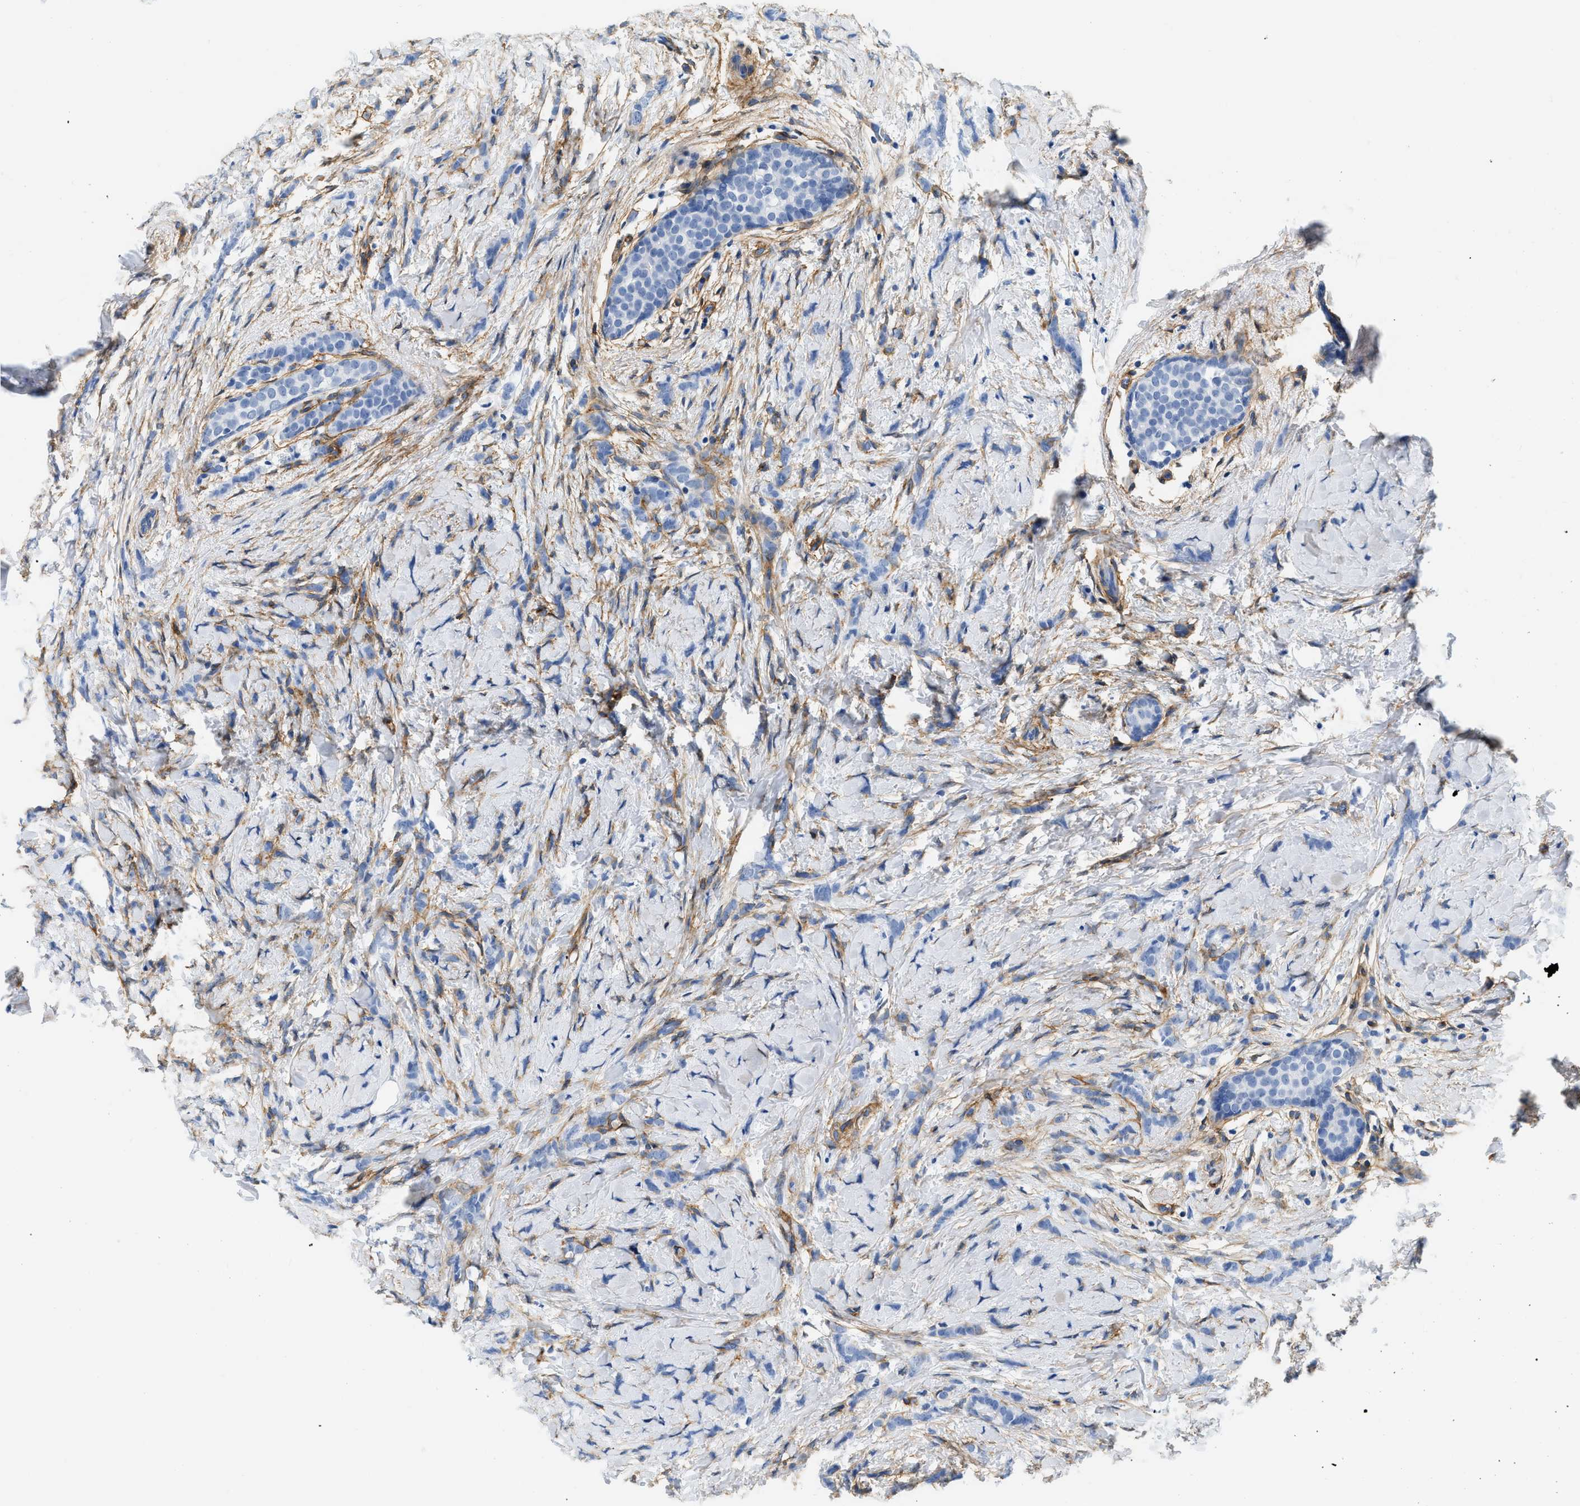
{"staining": {"intensity": "negative", "quantity": "none", "location": "none"}, "tissue": "breast cancer", "cell_type": "Tumor cells", "image_type": "cancer", "snomed": [{"axis": "morphology", "description": "Lobular carcinoma, in situ"}, {"axis": "morphology", "description": "Lobular carcinoma"}, {"axis": "topography", "description": "Breast"}], "caption": "Immunohistochemistry micrograph of human breast lobular carcinoma in situ stained for a protein (brown), which displays no staining in tumor cells.", "gene": "PDGFRB", "patient": {"sex": "female", "age": 41}}